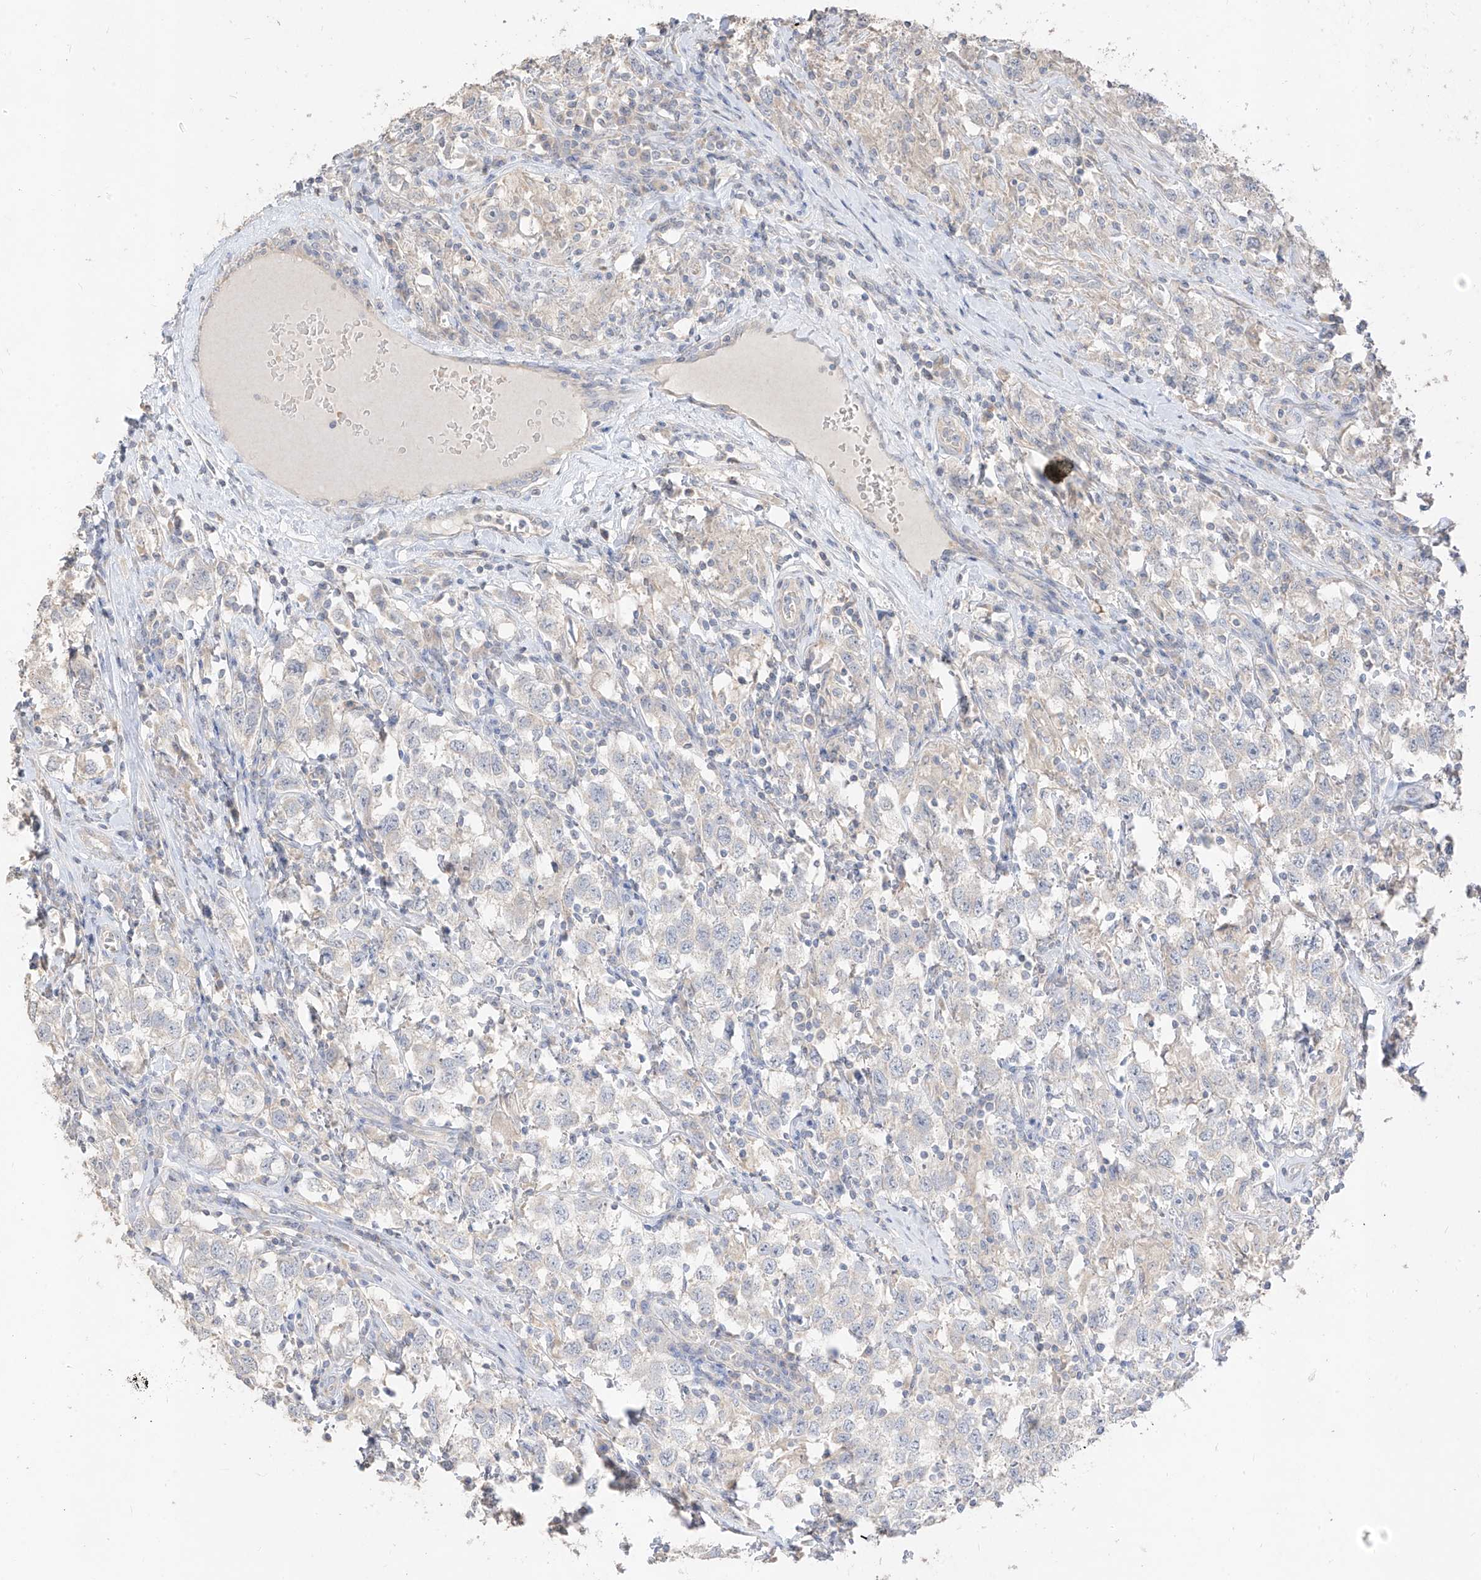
{"staining": {"intensity": "negative", "quantity": "none", "location": "none"}, "tissue": "testis cancer", "cell_type": "Tumor cells", "image_type": "cancer", "snomed": [{"axis": "morphology", "description": "Seminoma, NOS"}, {"axis": "topography", "description": "Testis"}], "caption": "Immunohistochemistry of testis cancer demonstrates no expression in tumor cells.", "gene": "ZZEF1", "patient": {"sex": "male", "age": 41}}